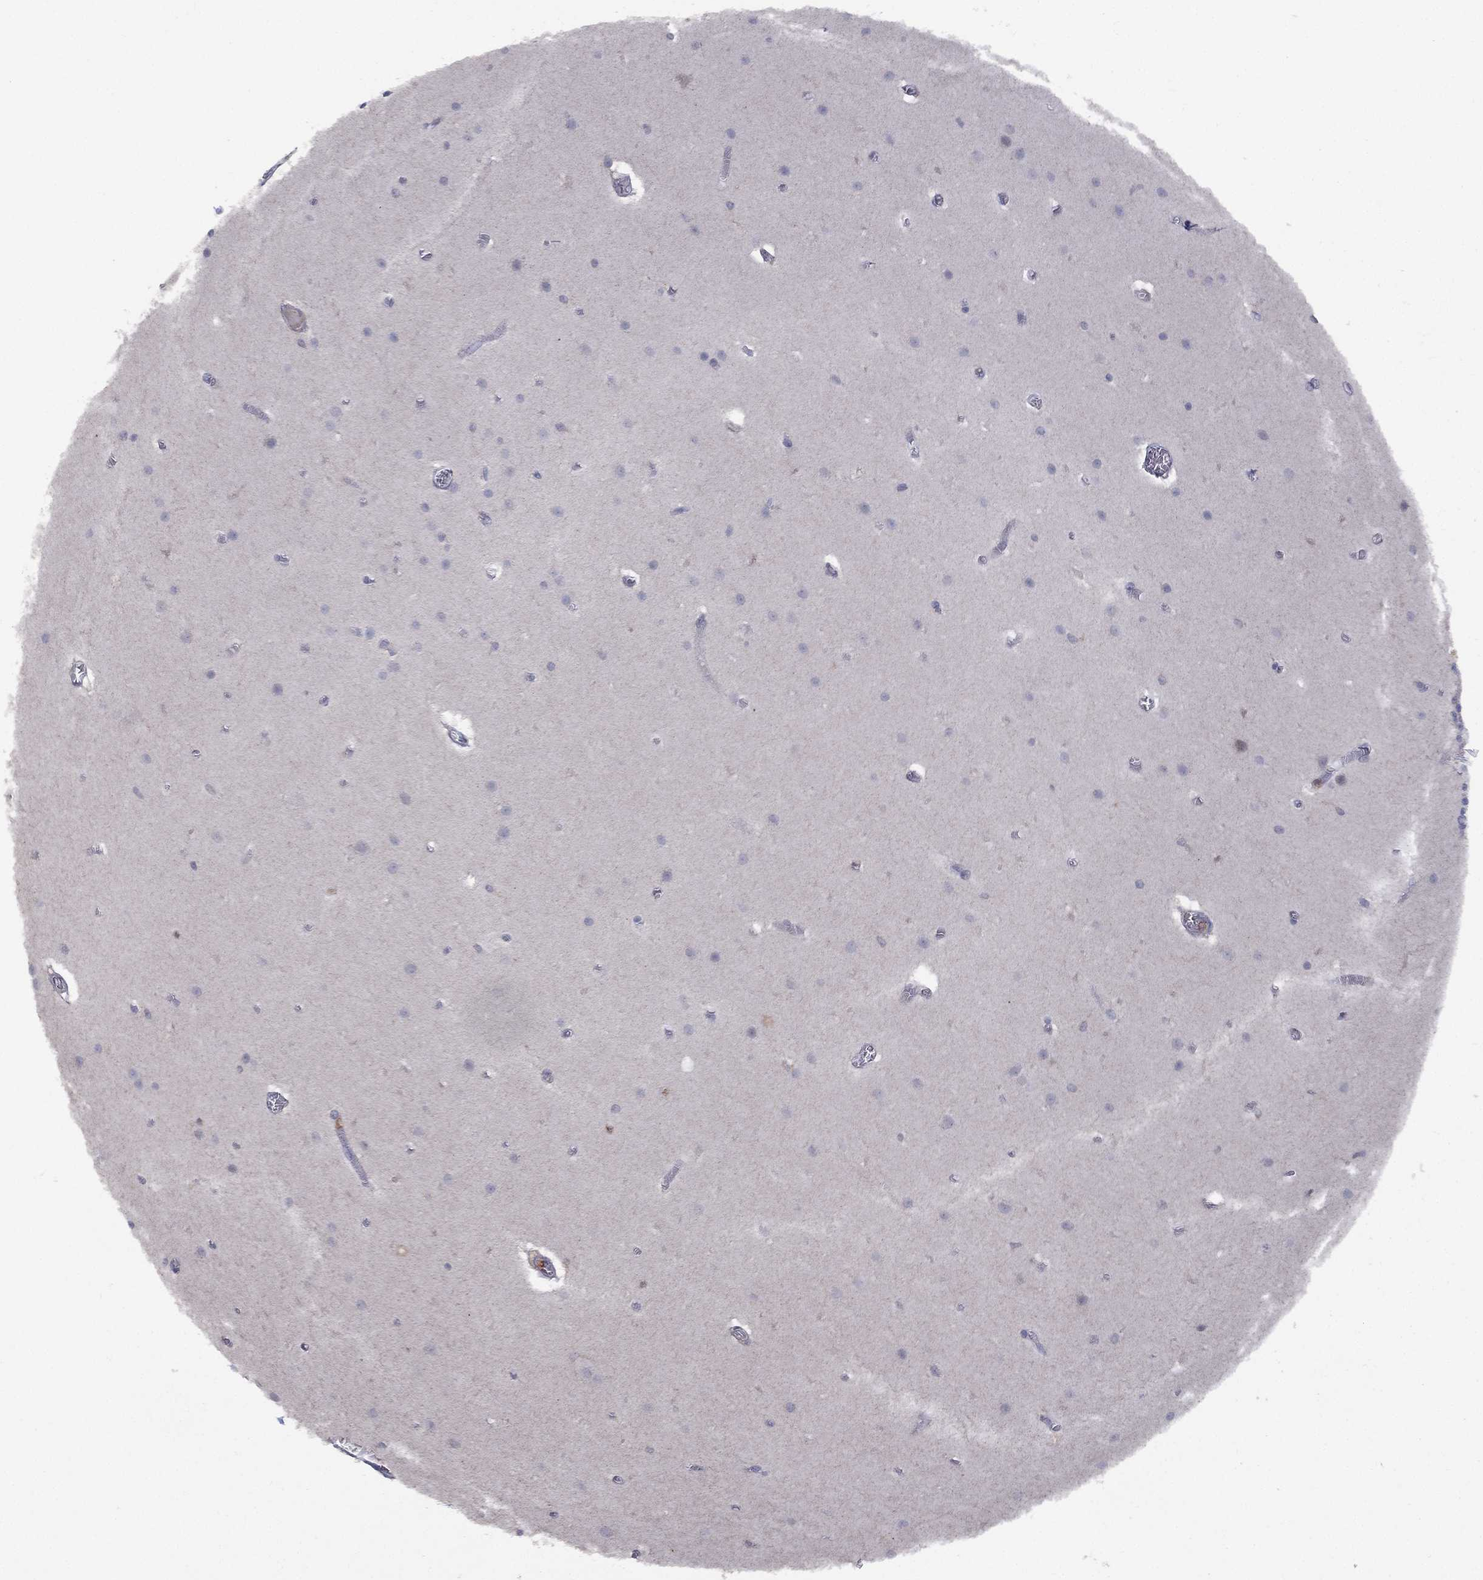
{"staining": {"intensity": "negative", "quantity": "none", "location": "none"}, "tissue": "cerebellum", "cell_type": "Cells in granular layer", "image_type": "normal", "snomed": [{"axis": "morphology", "description": "Normal tissue, NOS"}, {"axis": "topography", "description": "Cerebellum"}], "caption": "DAB immunohistochemical staining of benign human cerebellum shows no significant positivity in cells in granular layer. (Brightfield microscopy of DAB immunohistochemistry at high magnification).", "gene": "DOCK8", "patient": {"sex": "male", "age": 70}}